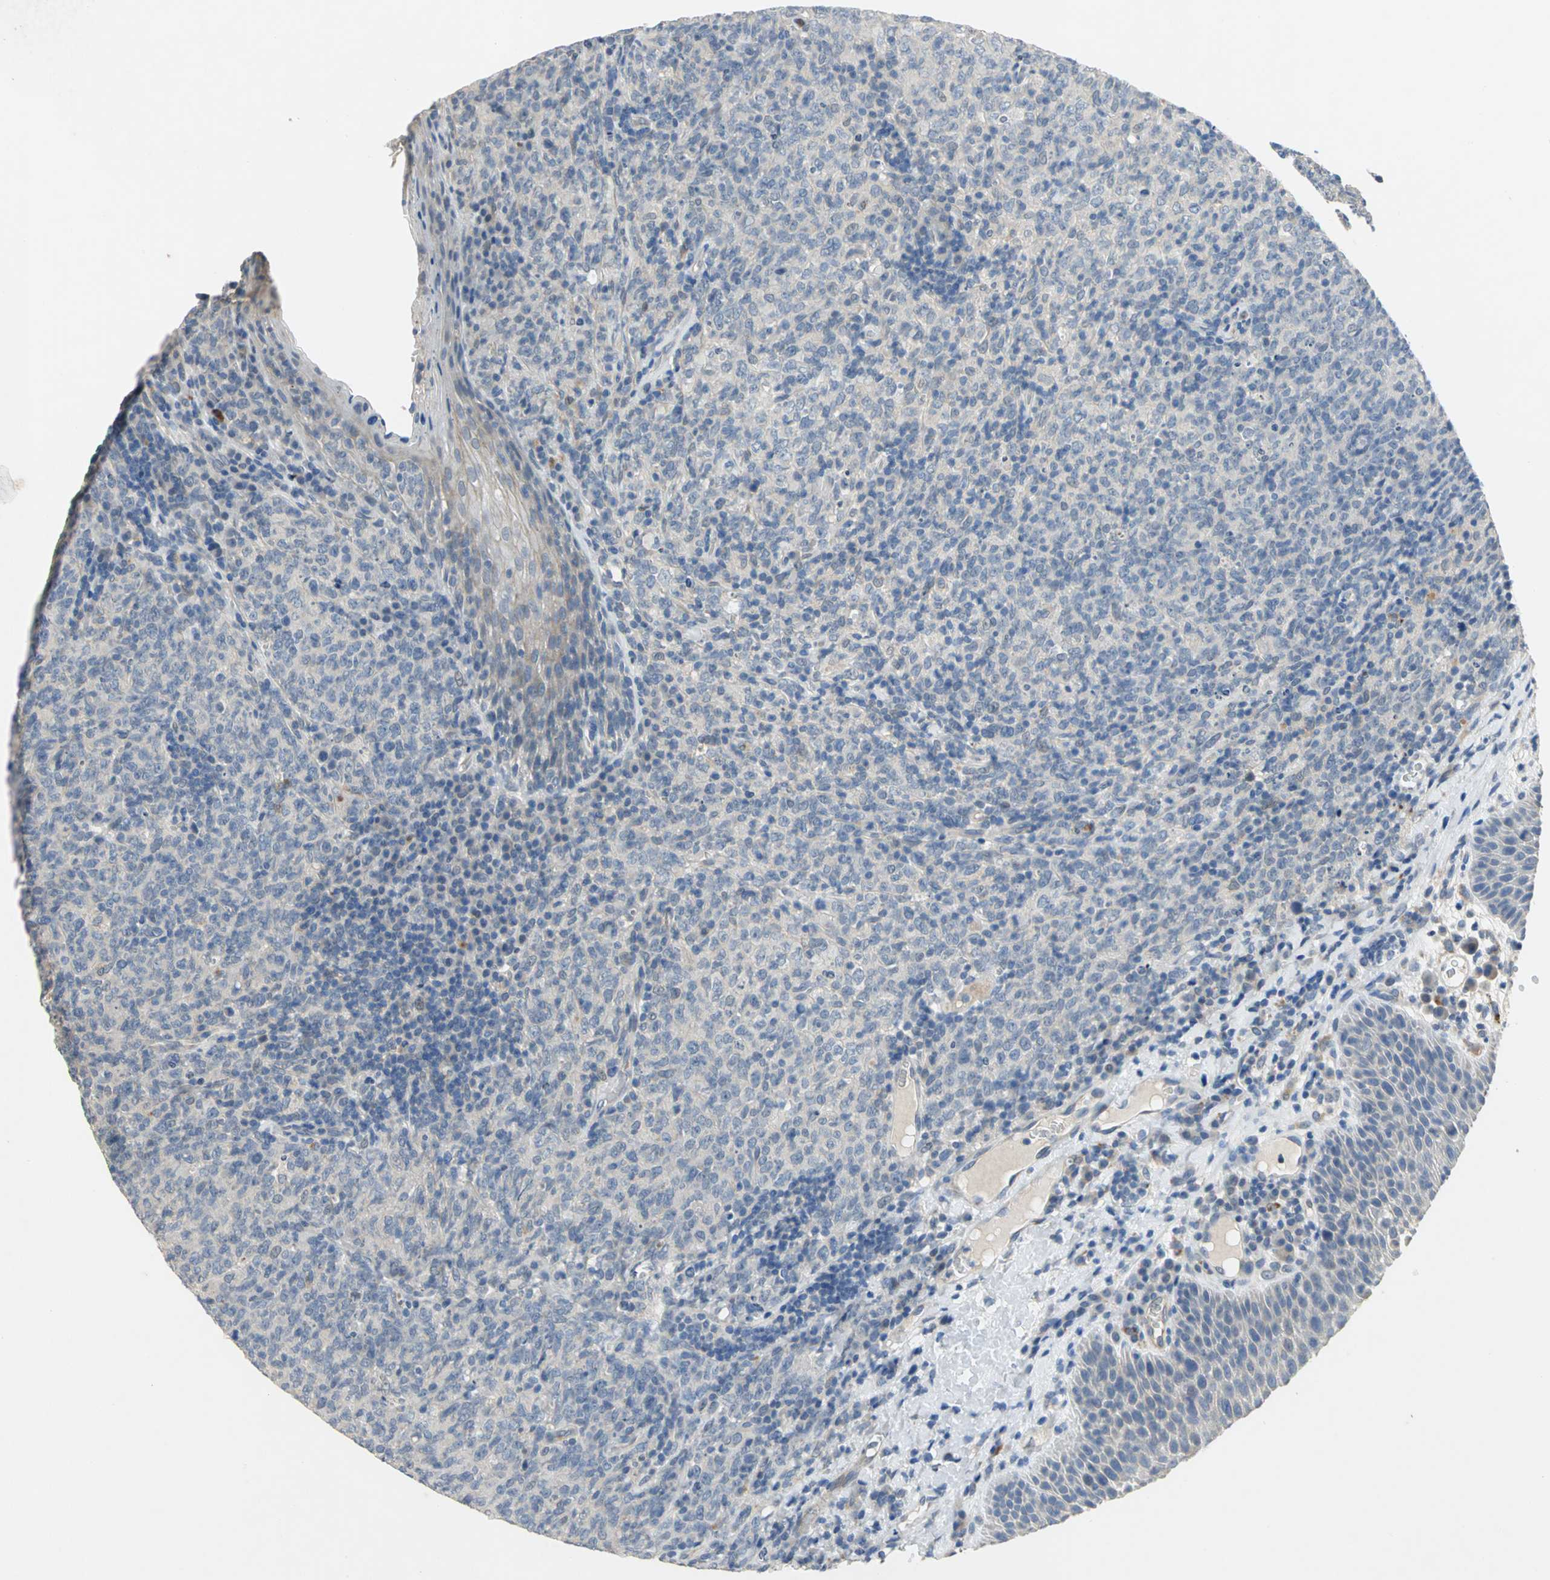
{"staining": {"intensity": "negative", "quantity": "none", "location": "none"}, "tissue": "lymphoma", "cell_type": "Tumor cells", "image_type": "cancer", "snomed": [{"axis": "morphology", "description": "Malignant lymphoma, non-Hodgkin's type, High grade"}, {"axis": "topography", "description": "Tonsil"}], "caption": "DAB (3,3'-diaminobenzidine) immunohistochemical staining of malignant lymphoma, non-Hodgkin's type (high-grade) demonstrates no significant staining in tumor cells.", "gene": "IL17RB", "patient": {"sex": "female", "age": 36}}